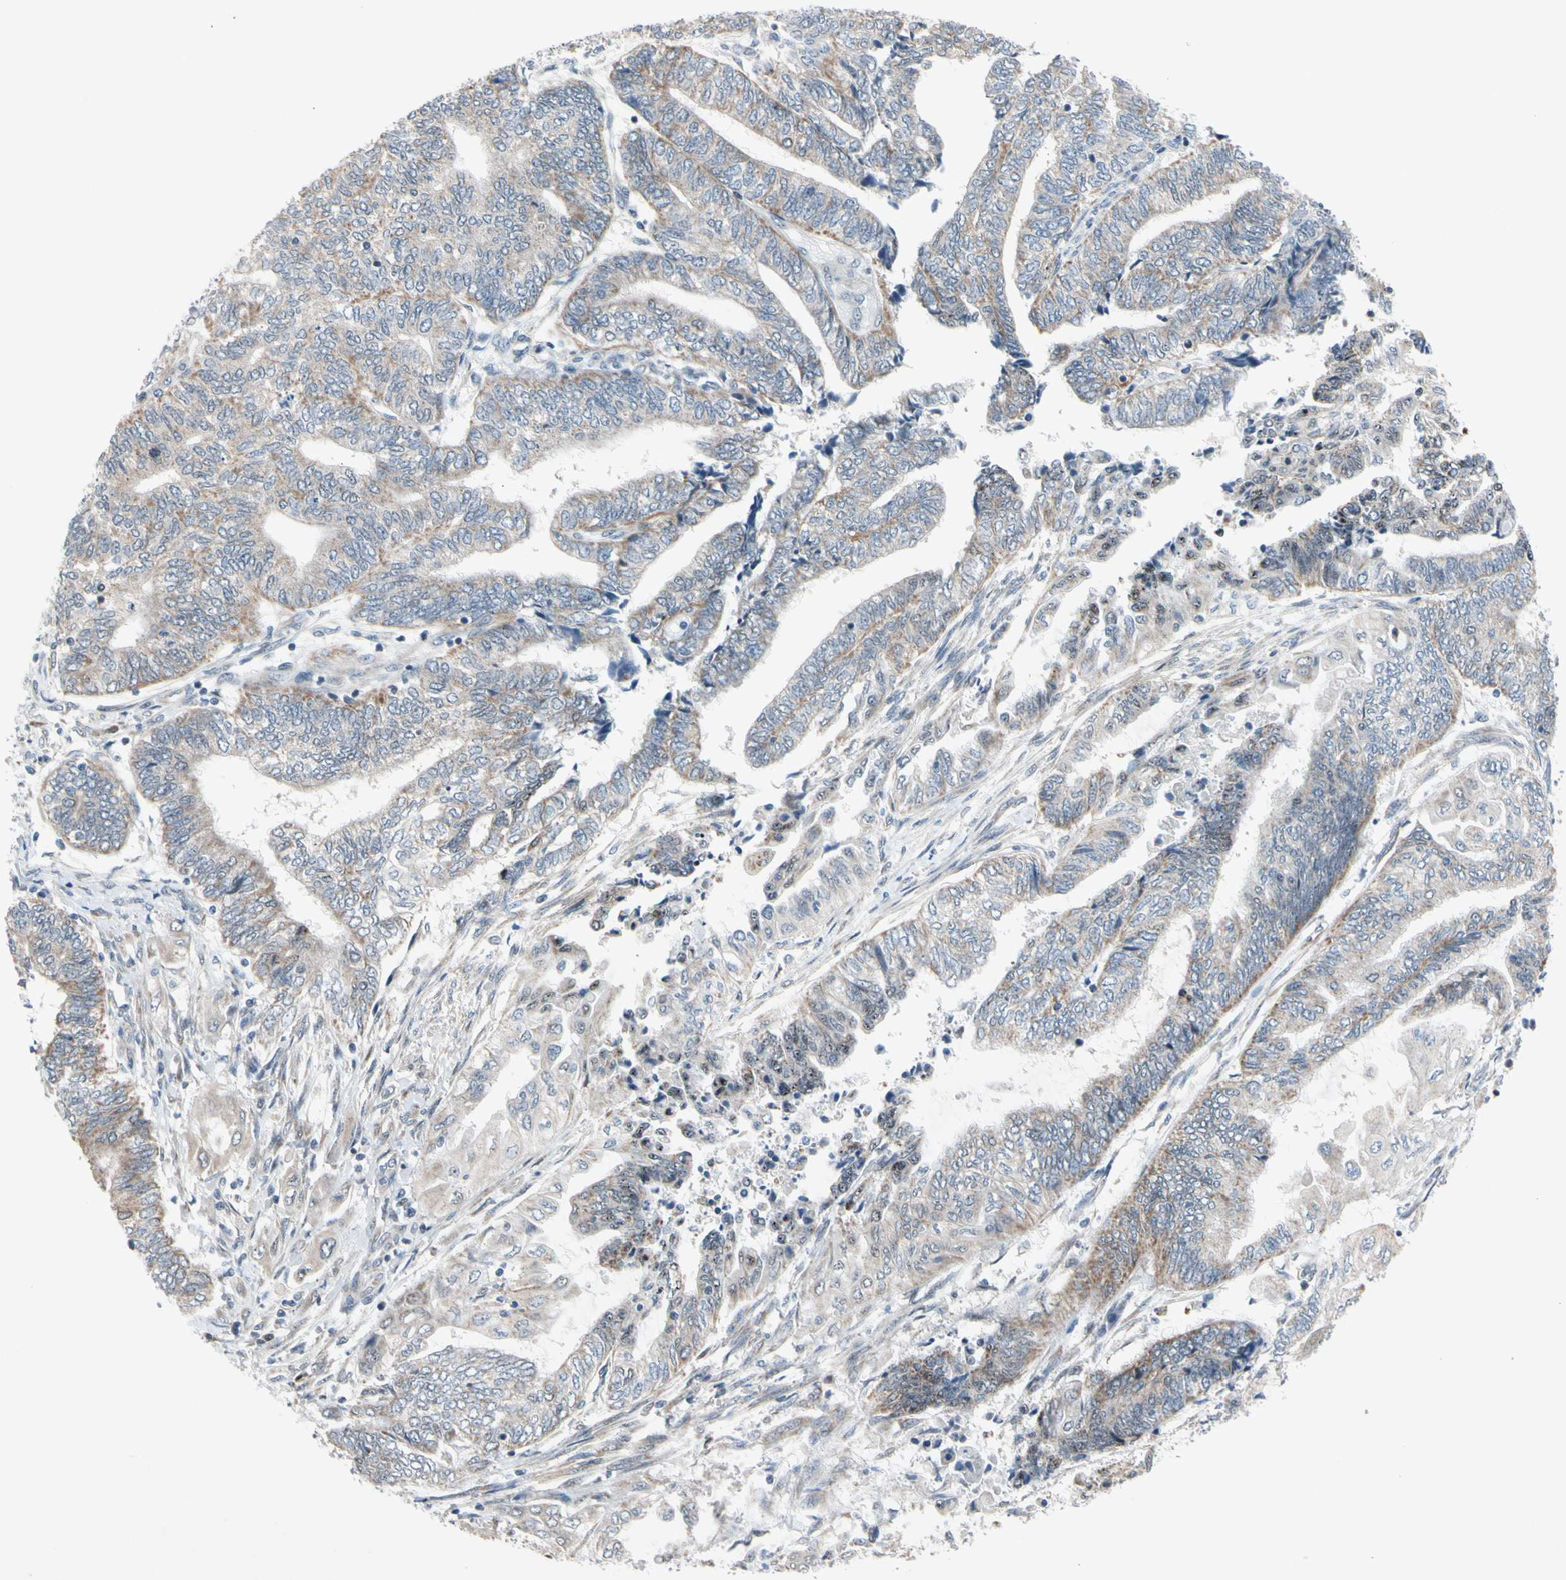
{"staining": {"intensity": "weak", "quantity": ">75%", "location": "cytoplasmic/membranous"}, "tissue": "endometrial cancer", "cell_type": "Tumor cells", "image_type": "cancer", "snomed": [{"axis": "morphology", "description": "Adenocarcinoma, NOS"}, {"axis": "topography", "description": "Uterus"}, {"axis": "topography", "description": "Endometrium"}], "caption": "A brown stain labels weak cytoplasmic/membranous expression of a protein in human adenocarcinoma (endometrial) tumor cells. The staining was performed using DAB (3,3'-diaminobenzidine) to visualize the protein expression in brown, while the nuclei were stained in blue with hematoxylin (Magnification: 20x).", "gene": "MARK1", "patient": {"sex": "female", "age": 70}}